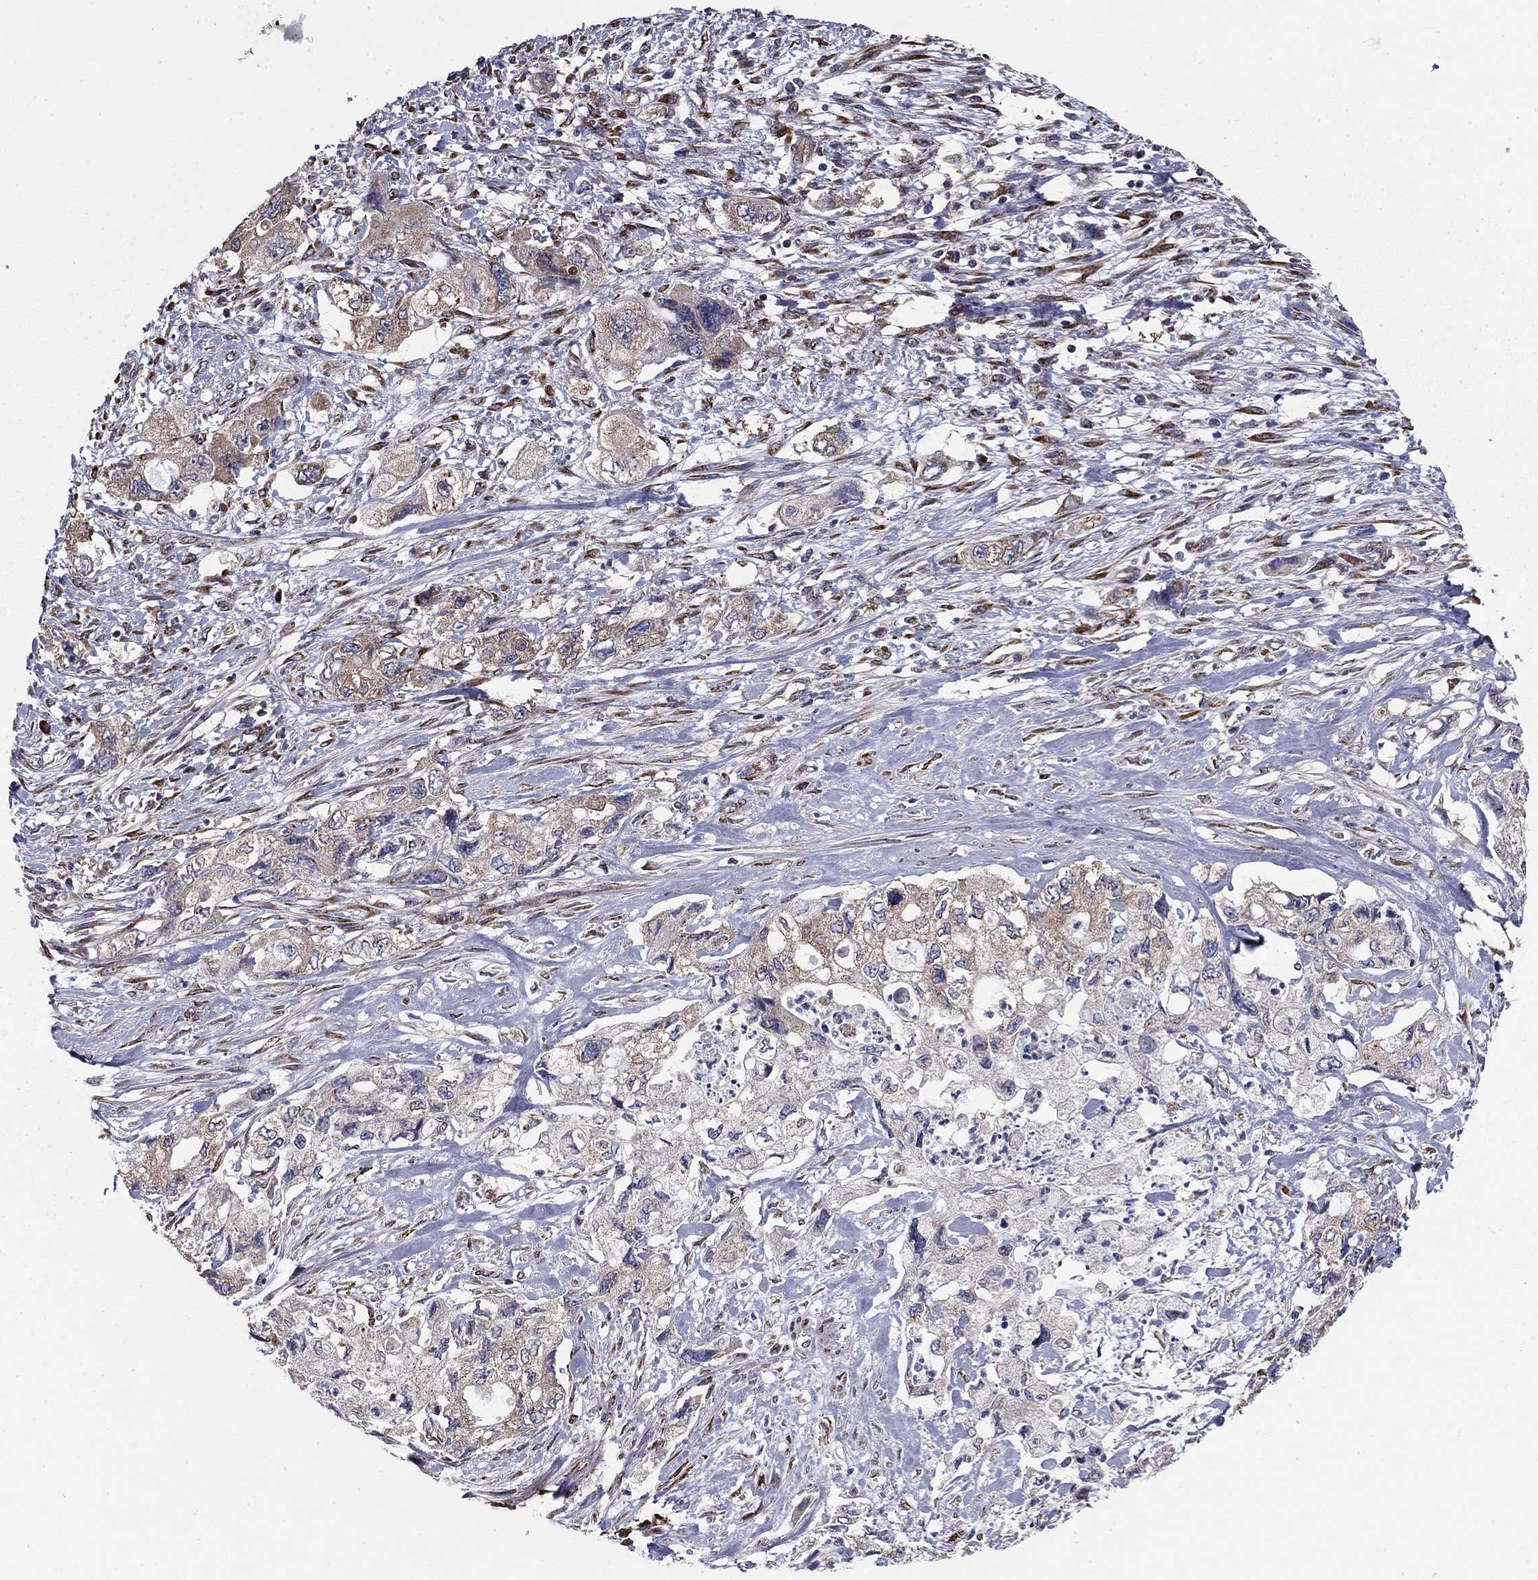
{"staining": {"intensity": "moderate", "quantity": "25%-75%", "location": "cytoplasmic/membranous"}, "tissue": "pancreatic cancer", "cell_type": "Tumor cells", "image_type": "cancer", "snomed": [{"axis": "morphology", "description": "Adenocarcinoma, NOS"}, {"axis": "topography", "description": "Pancreas"}], "caption": "Brown immunohistochemical staining in pancreatic cancer (adenocarcinoma) reveals moderate cytoplasmic/membranous staining in approximately 25%-75% of tumor cells.", "gene": "NKIRAS1", "patient": {"sex": "female", "age": 73}}